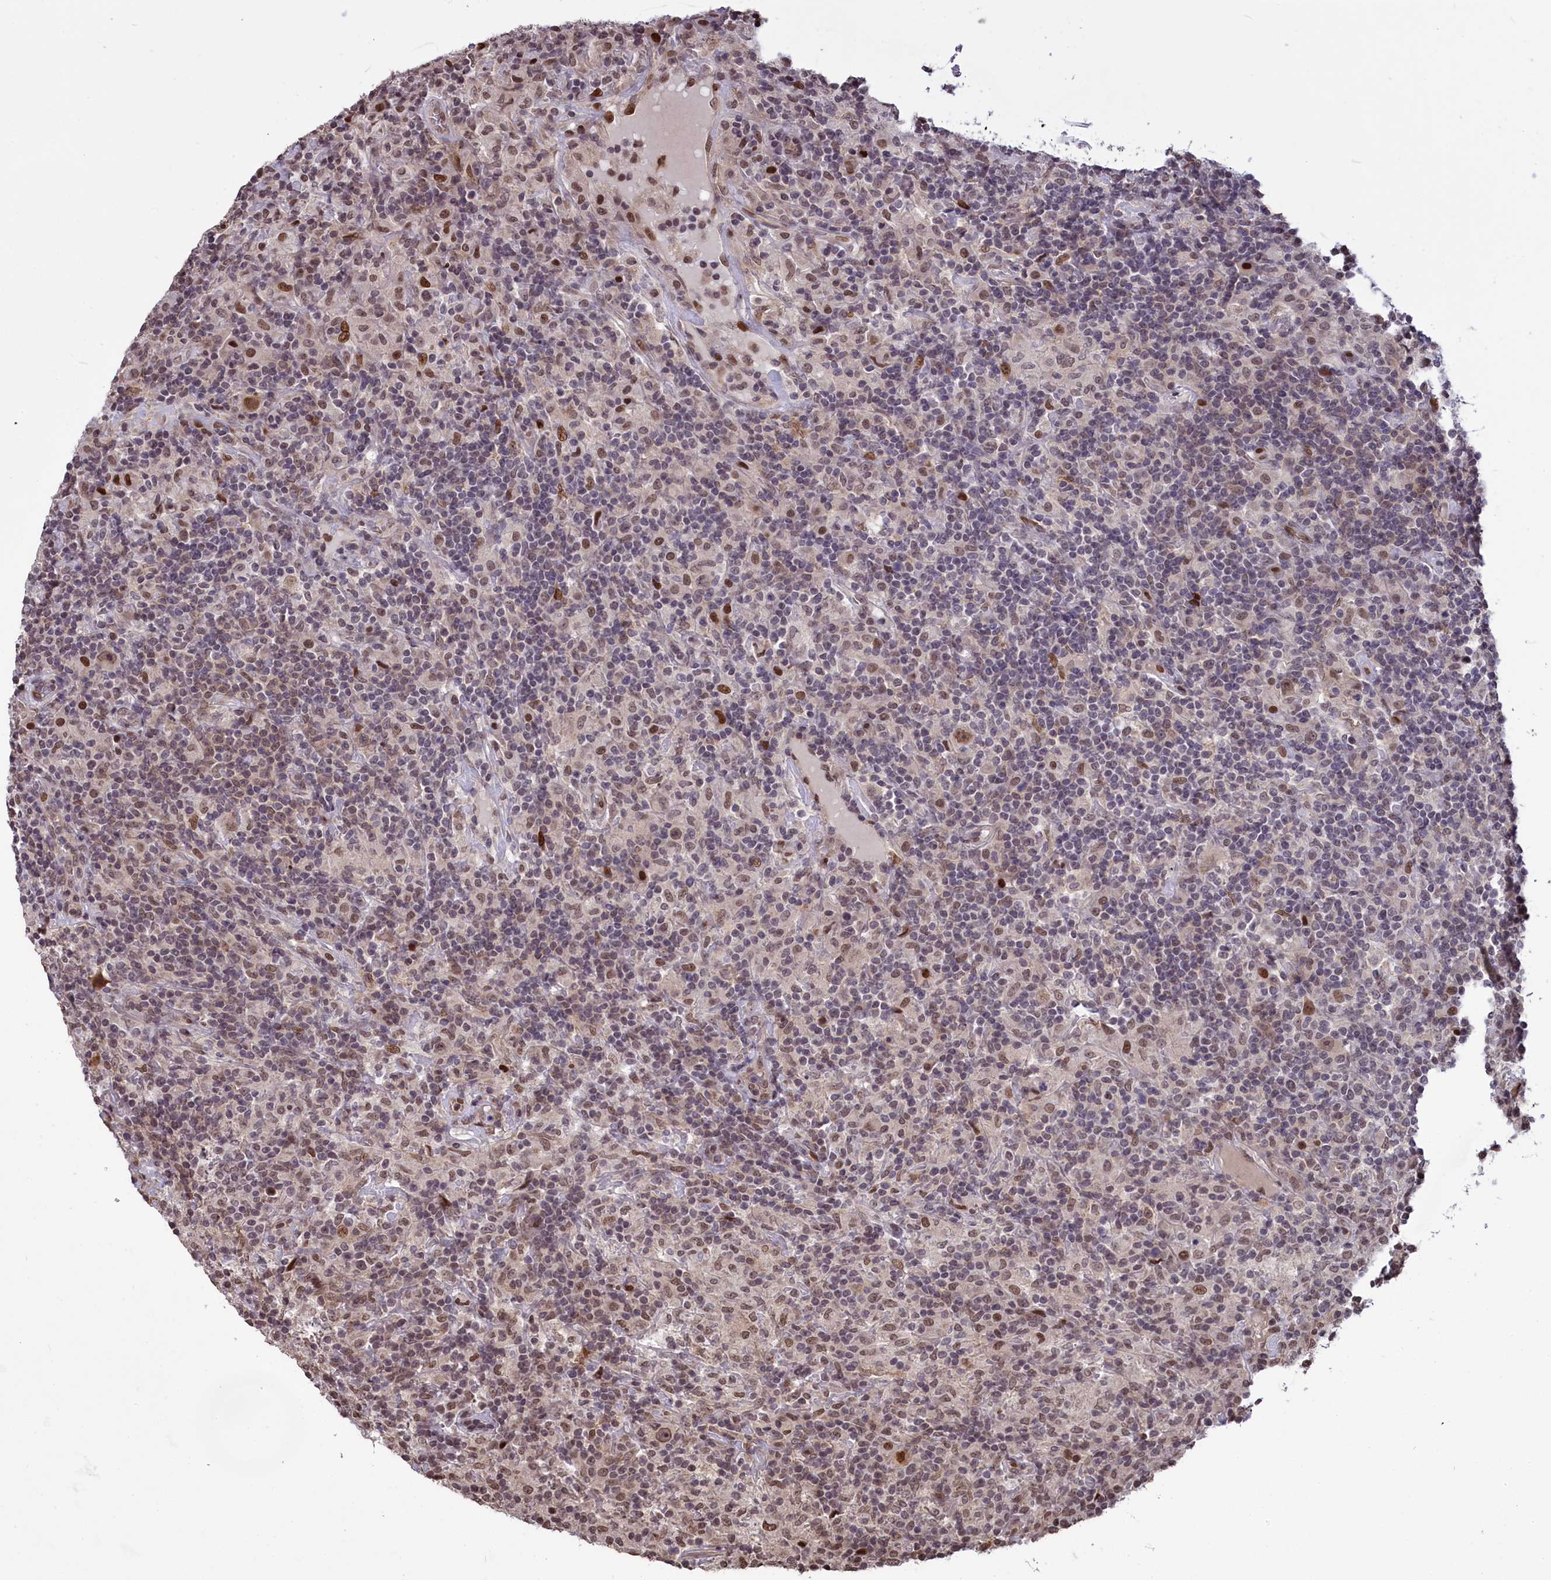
{"staining": {"intensity": "moderate", "quantity": "25%-75%", "location": "nuclear"}, "tissue": "lymphoma", "cell_type": "Tumor cells", "image_type": "cancer", "snomed": [{"axis": "morphology", "description": "Hodgkin's disease, NOS"}, {"axis": "topography", "description": "Lymph node"}], "caption": "Immunohistochemistry (IHC) of lymphoma shows medium levels of moderate nuclear expression in about 25%-75% of tumor cells. The staining was performed using DAB (3,3'-diaminobenzidine), with brown indicating positive protein expression. Nuclei are stained blue with hematoxylin.", "gene": "RELB", "patient": {"sex": "male", "age": 70}}